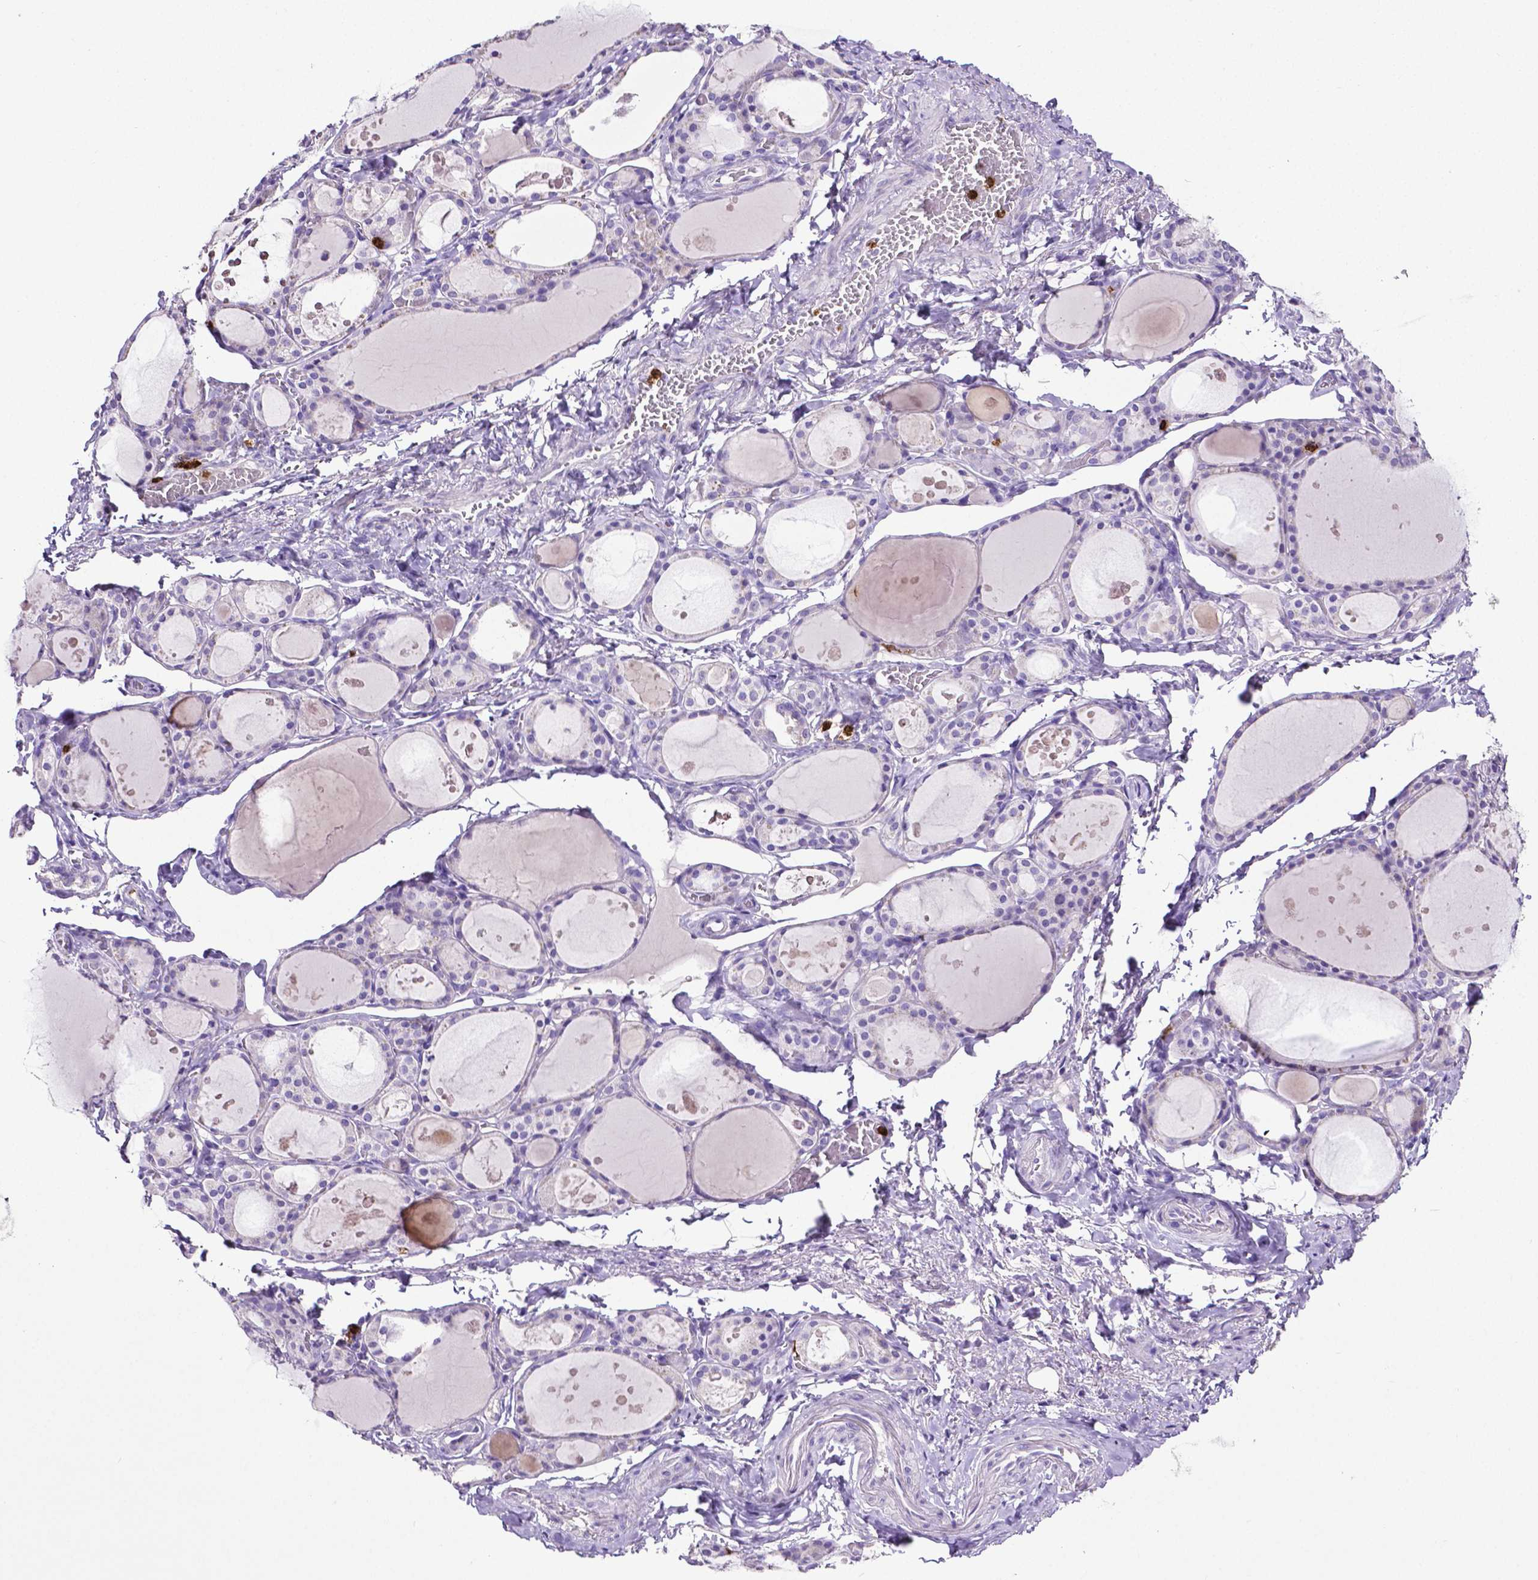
{"staining": {"intensity": "negative", "quantity": "none", "location": "none"}, "tissue": "thyroid gland", "cell_type": "Glandular cells", "image_type": "normal", "snomed": [{"axis": "morphology", "description": "Normal tissue, NOS"}, {"axis": "topography", "description": "Thyroid gland"}], "caption": "Glandular cells show no significant protein expression in benign thyroid gland. Nuclei are stained in blue.", "gene": "MMP9", "patient": {"sex": "male", "age": 68}}